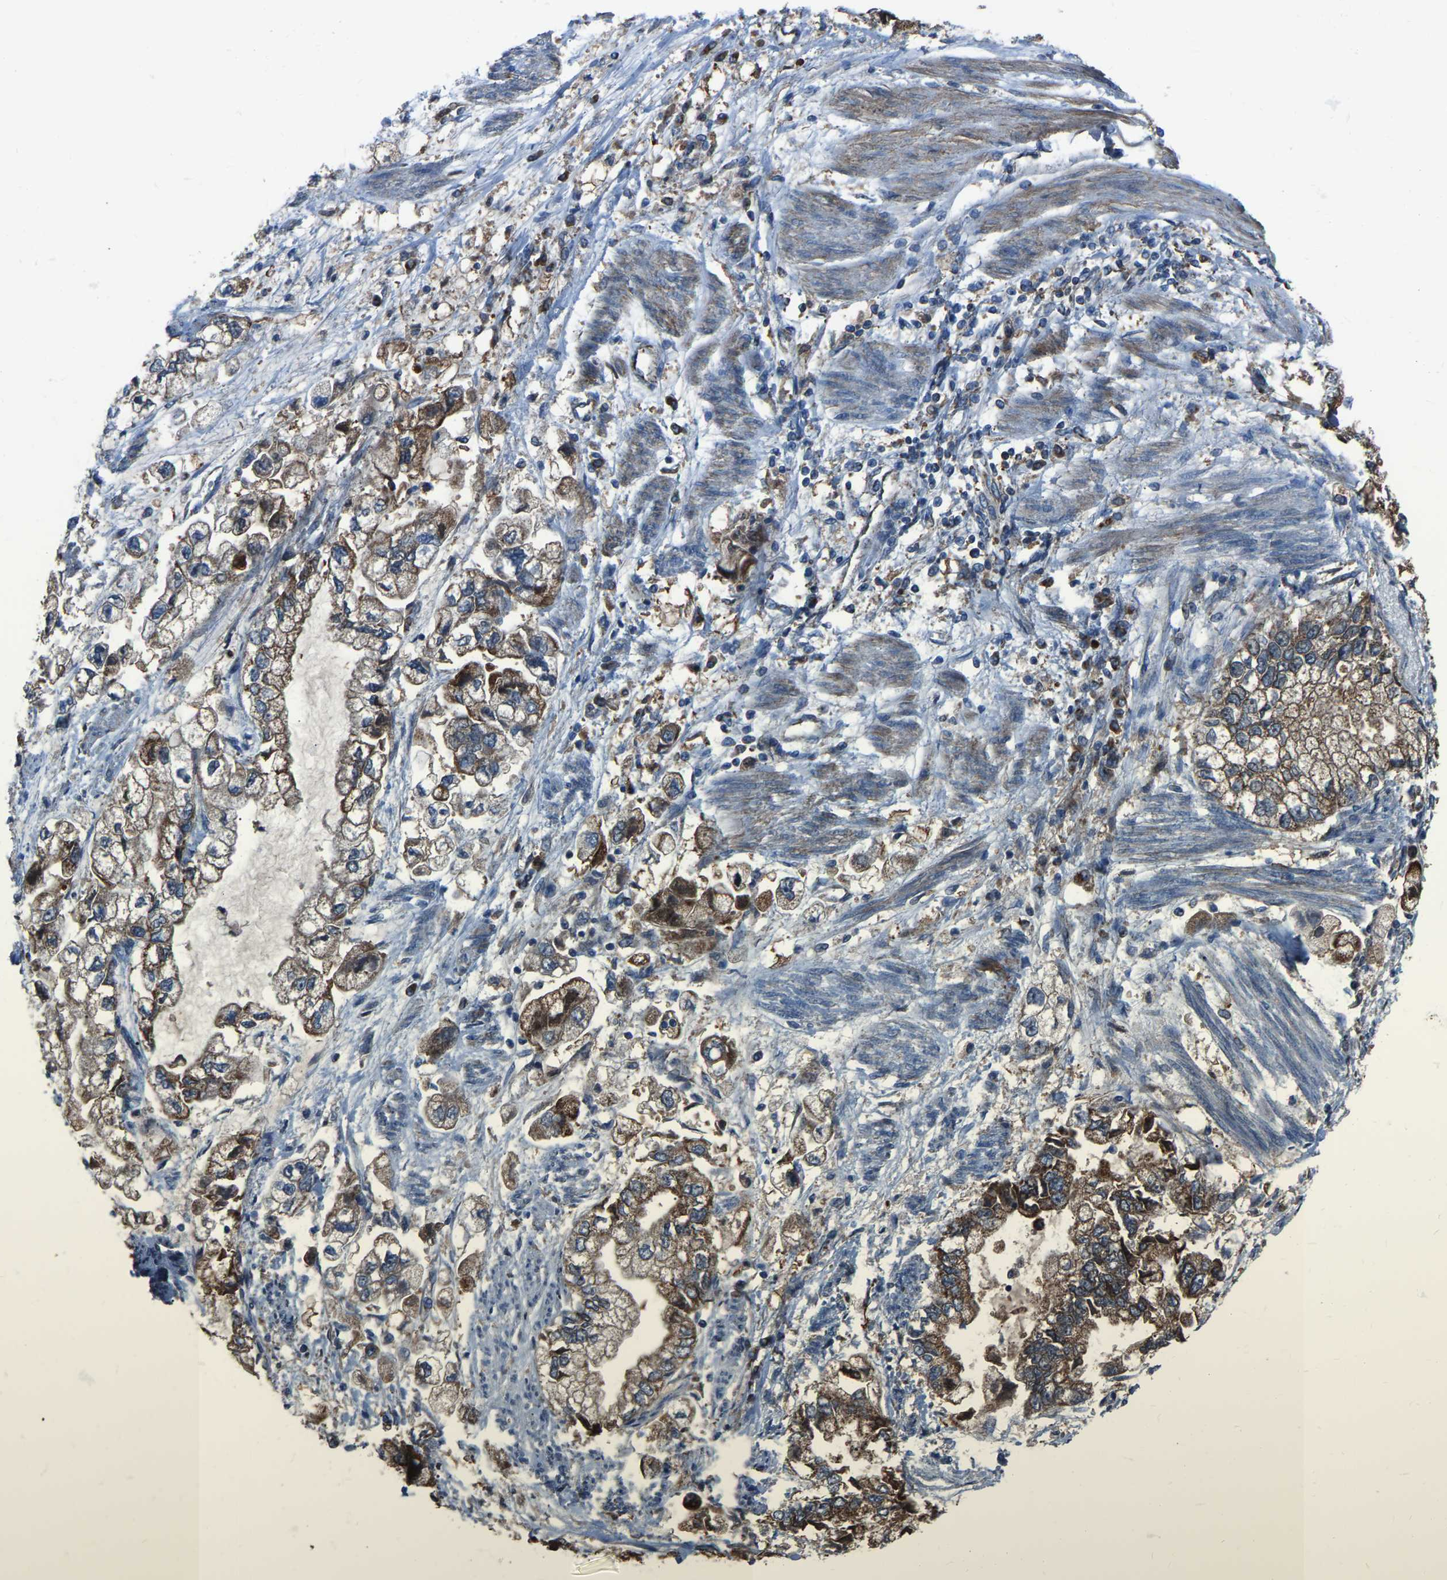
{"staining": {"intensity": "moderate", "quantity": "25%-75%", "location": "cytoplasmic/membranous"}, "tissue": "stomach cancer", "cell_type": "Tumor cells", "image_type": "cancer", "snomed": [{"axis": "morphology", "description": "Normal tissue, NOS"}, {"axis": "morphology", "description": "Adenocarcinoma, NOS"}, {"axis": "topography", "description": "Stomach"}], "caption": "DAB immunohistochemical staining of stomach cancer exhibits moderate cytoplasmic/membranous protein positivity in about 25%-75% of tumor cells.", "gene": "AKR1A1", "patient": {"sex": "male", "age": 62}}